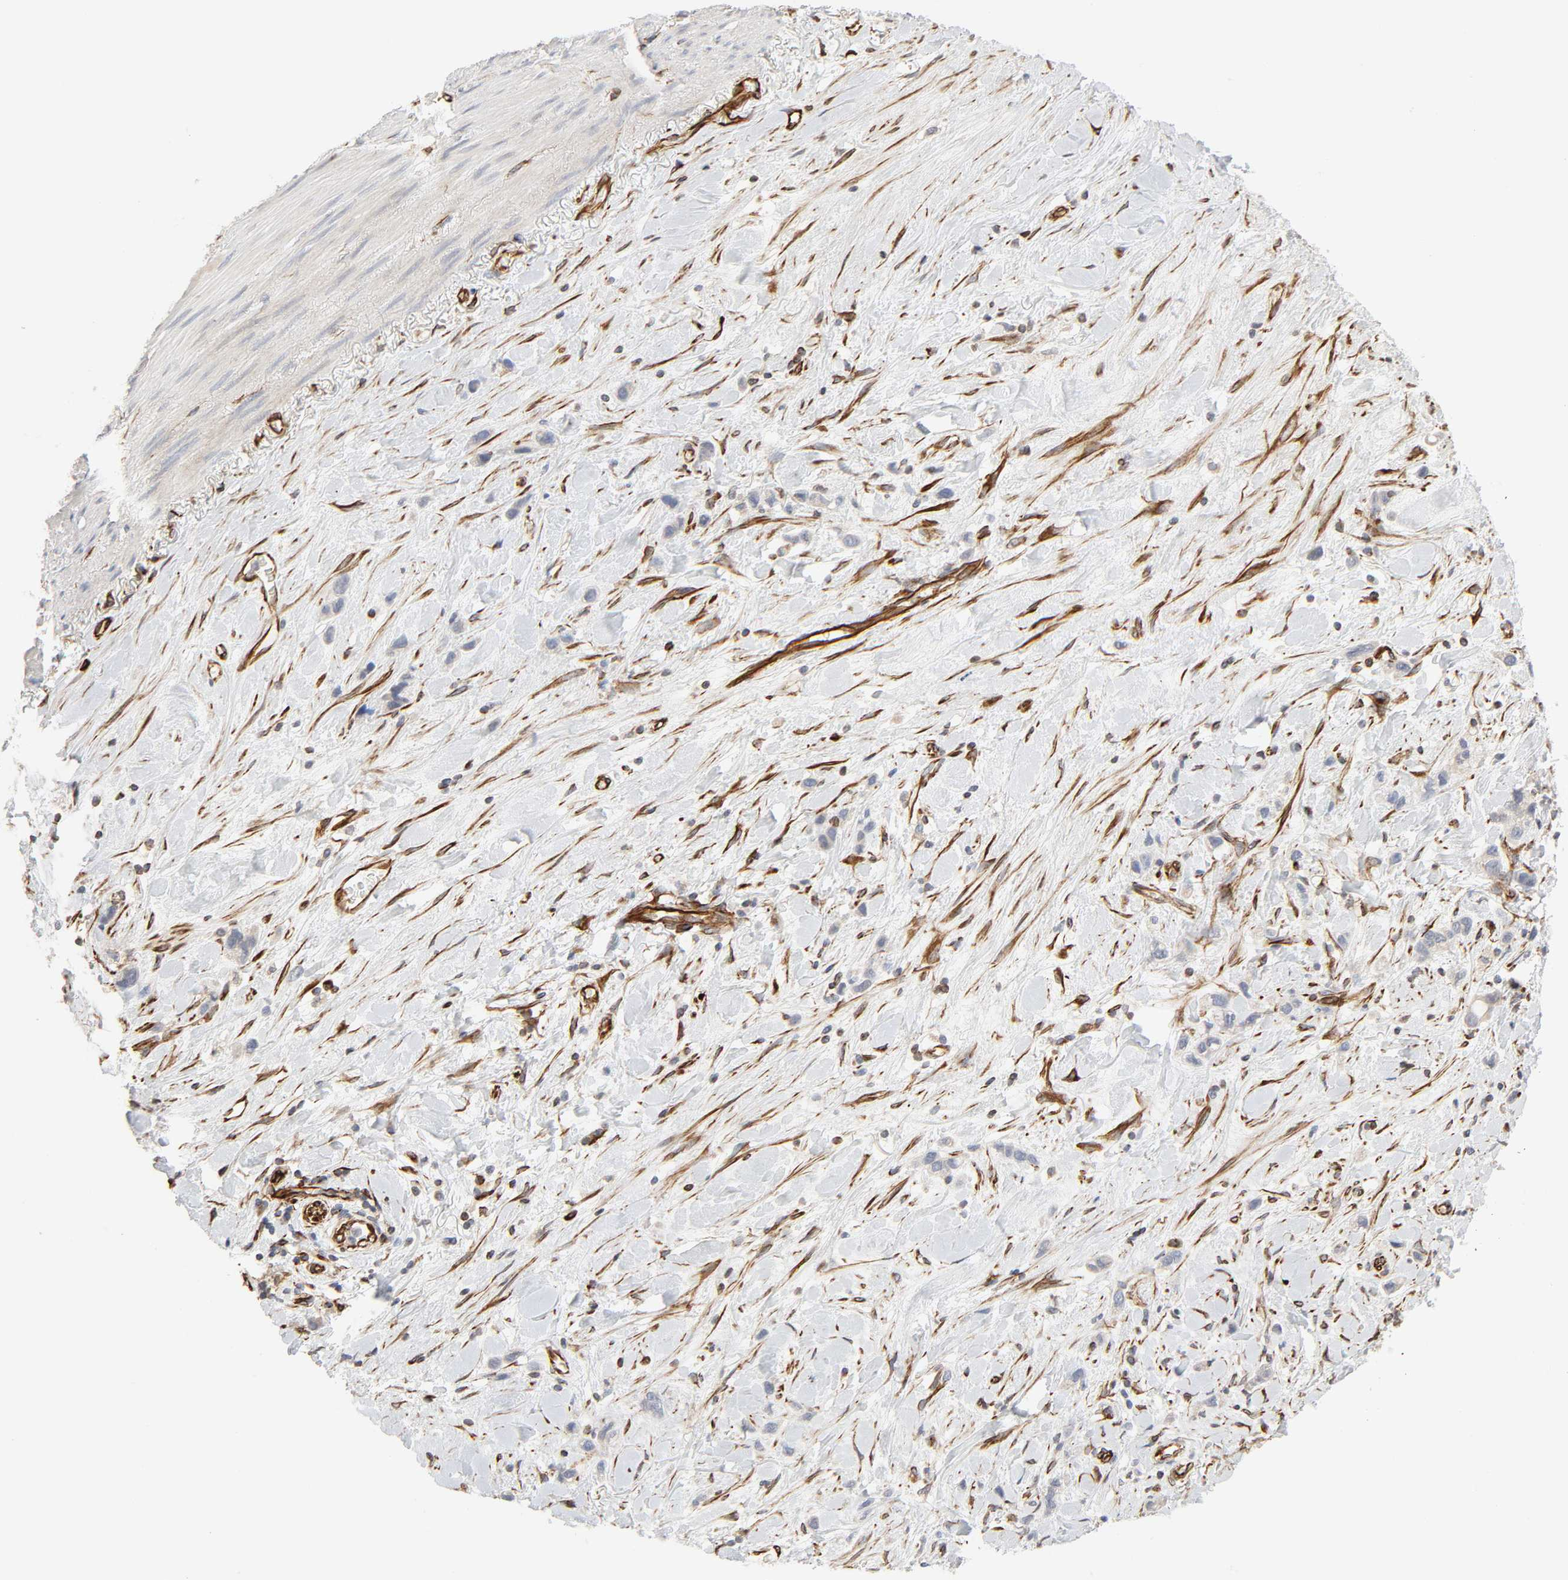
{"staining": {"intensity": "weak", "quantity": "<25%", "location": "cytoplasmic/membranous"}, "tissue": "stomach cancer", "cell_type": "Tumor cells", "image_type": "cancer", "snomed": [{"axis": "morphology", "description": "Normal tissue, NOS"}, {"axis": "morphology", "description": "Adenocarcinoma, NOS"}, {"axis": "morphology", "description": "Adenocarcinoma, High grade"}, {"axis": "topography", "description": "Stomach, upper"}, {"axis": "topography", "description": "Stomach"}], "caption": "Stomach cancer stained for a protein using immunohistochemistry displays no positivity tumor cells.", "gene": "FAM118A", "patient": {"sex": "female", "age": 65}}